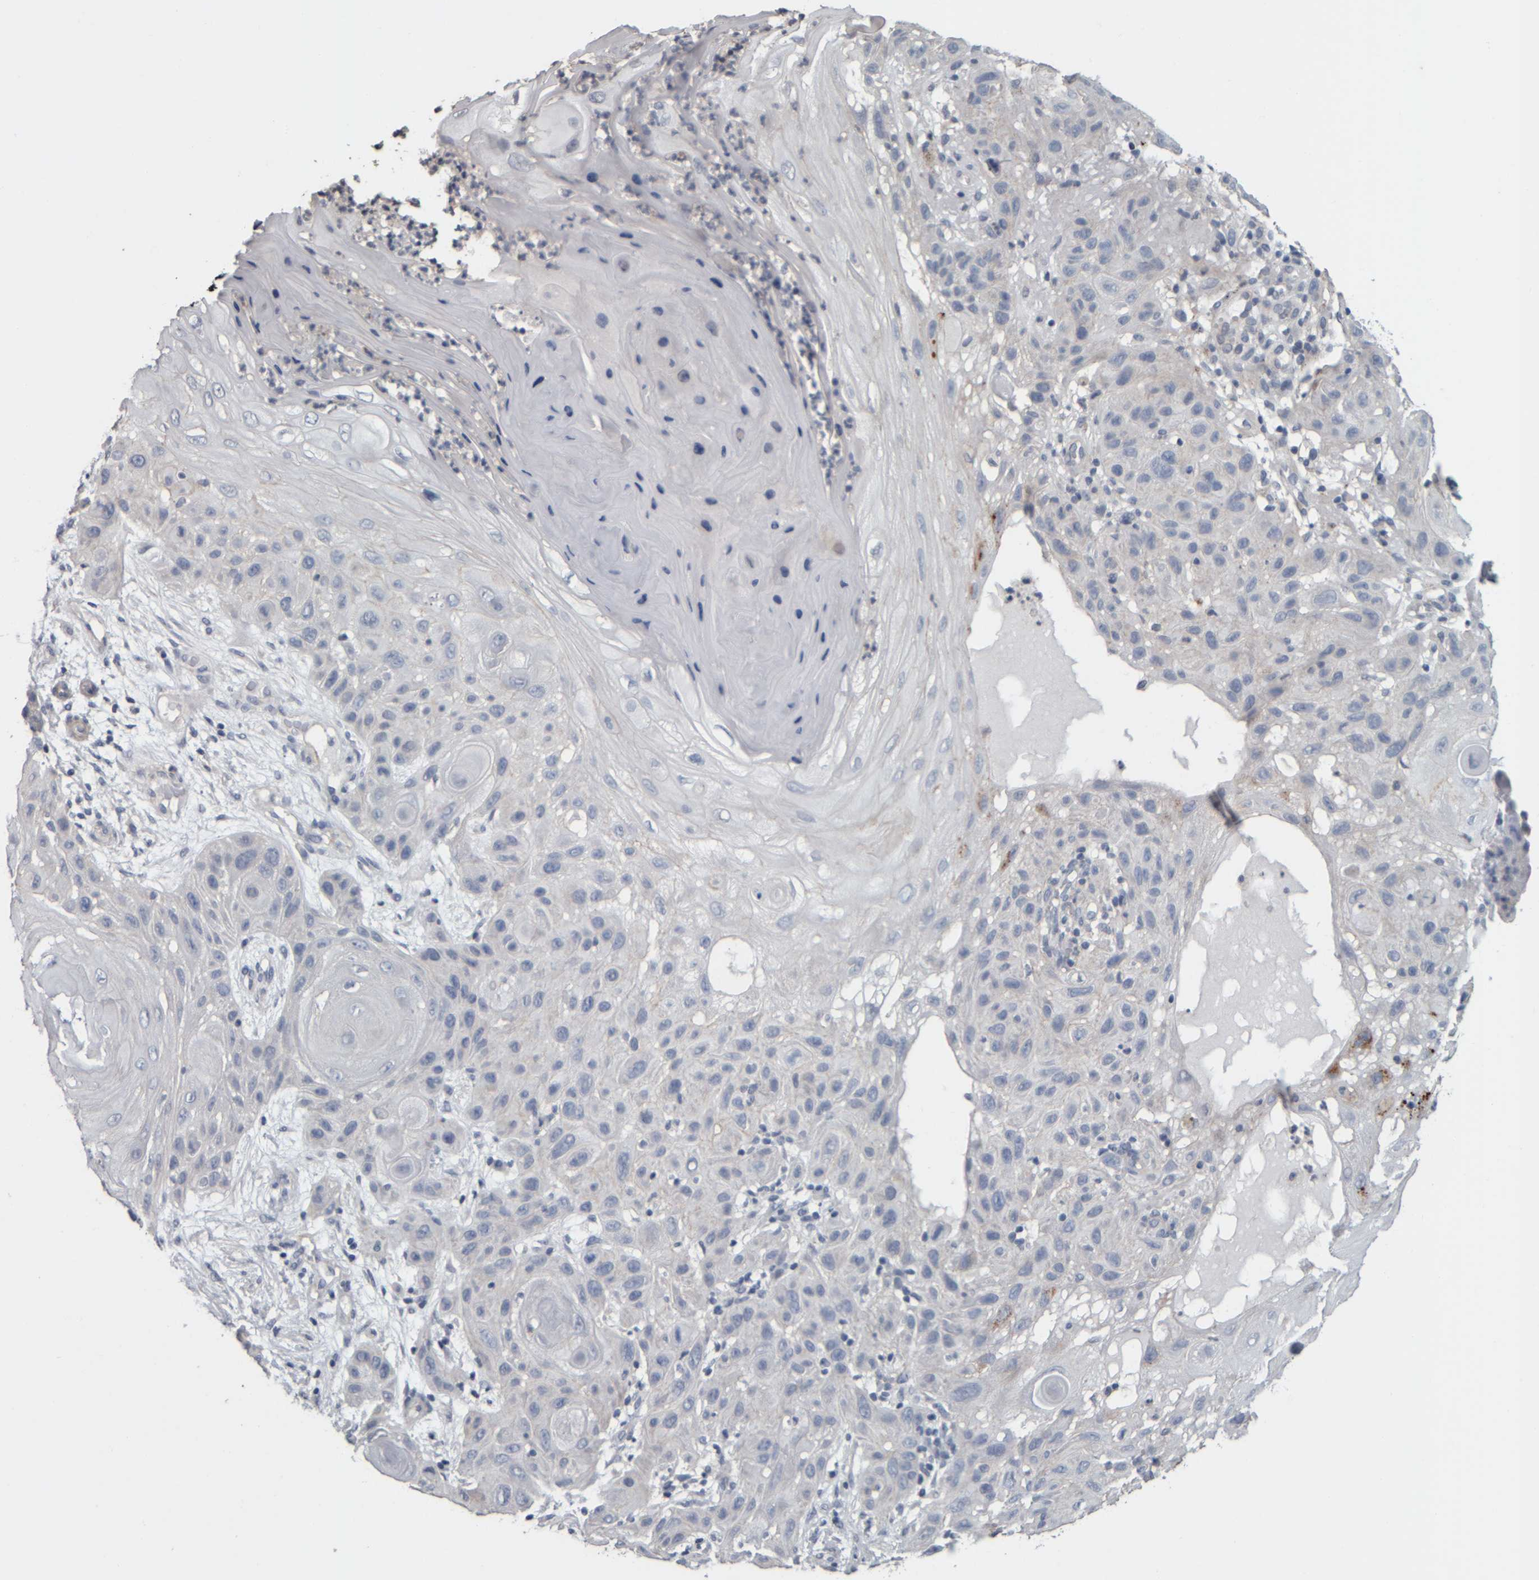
{"staining": {"intensity": "negative", "quantity": "none", "location": "none"}, "tissue": "skin cancer", "cell_type": "Tumor cells", "image_type": "cancer", "snomed": [{"axis": "morphology", "description": "Squamous cell carcinoma, NOS"}, {"axis": "topography", "description": "Skin"}], "caption": "Skin squamous cell carcinoma stained for a protein using immunohistochemistry (IHC) shows no positivity tumor cells.", "gene": "CAVIN4", "patient": {"sex": "female", "age": 96}}